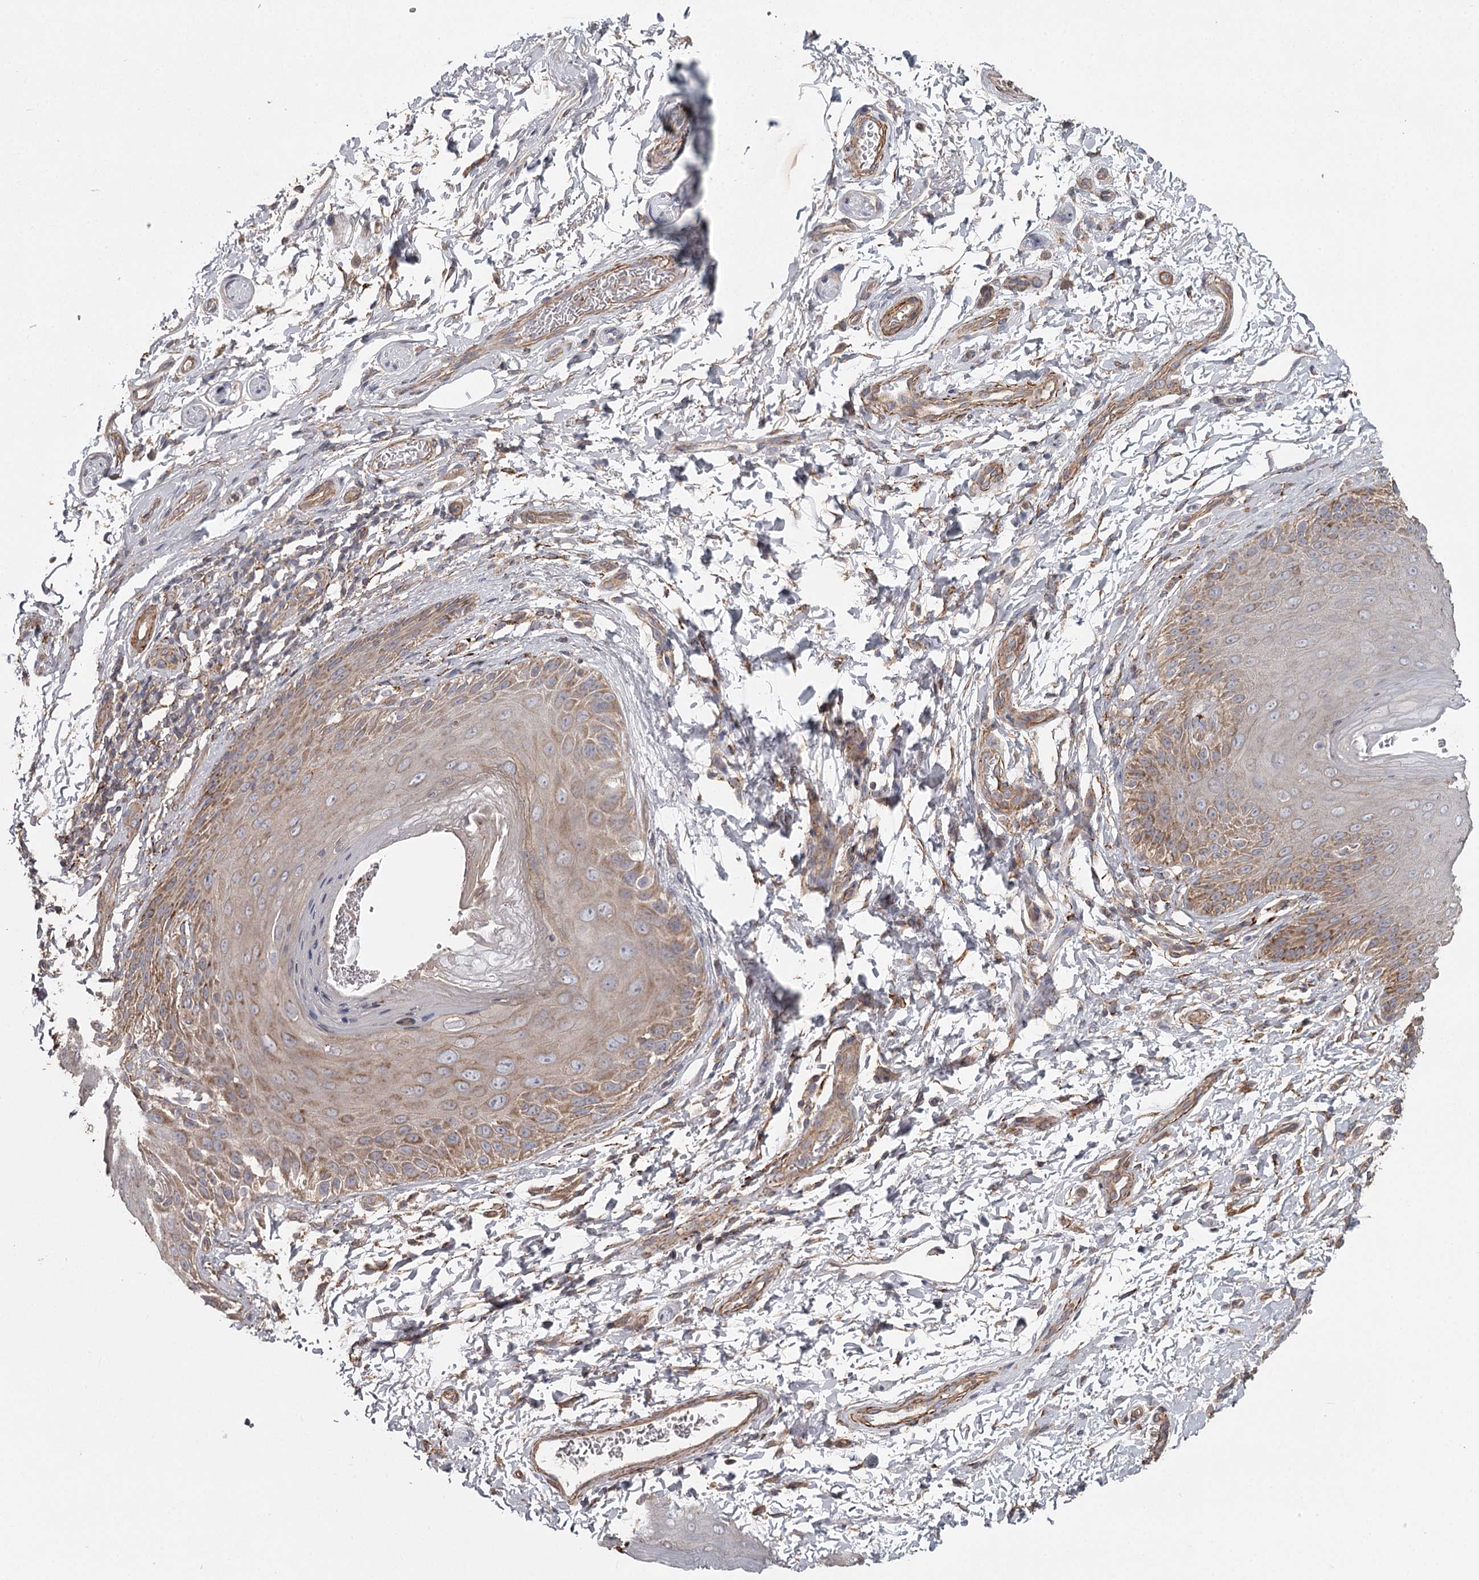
{"staining": {"intensity": "moderate", "quantity": ">75%", "location": "cytoplasmic/membranous"}, "tissue": "skin", "cell_type": "Epidermal cells", "image_type": "normal", "snomed": [{"axis": "morphology", "description": "Normal tissue, NOS"}, {"axis": "topography", "description": "Anal"}], "caption": "An image showing moderate cytoplasmic/membranous staining in about >75% of epidermal cells in benign skin, as visualized by brown immunohistochemical staining.", "gene": "DHRS9", "patient": {"sex": "male", "age": 44}}